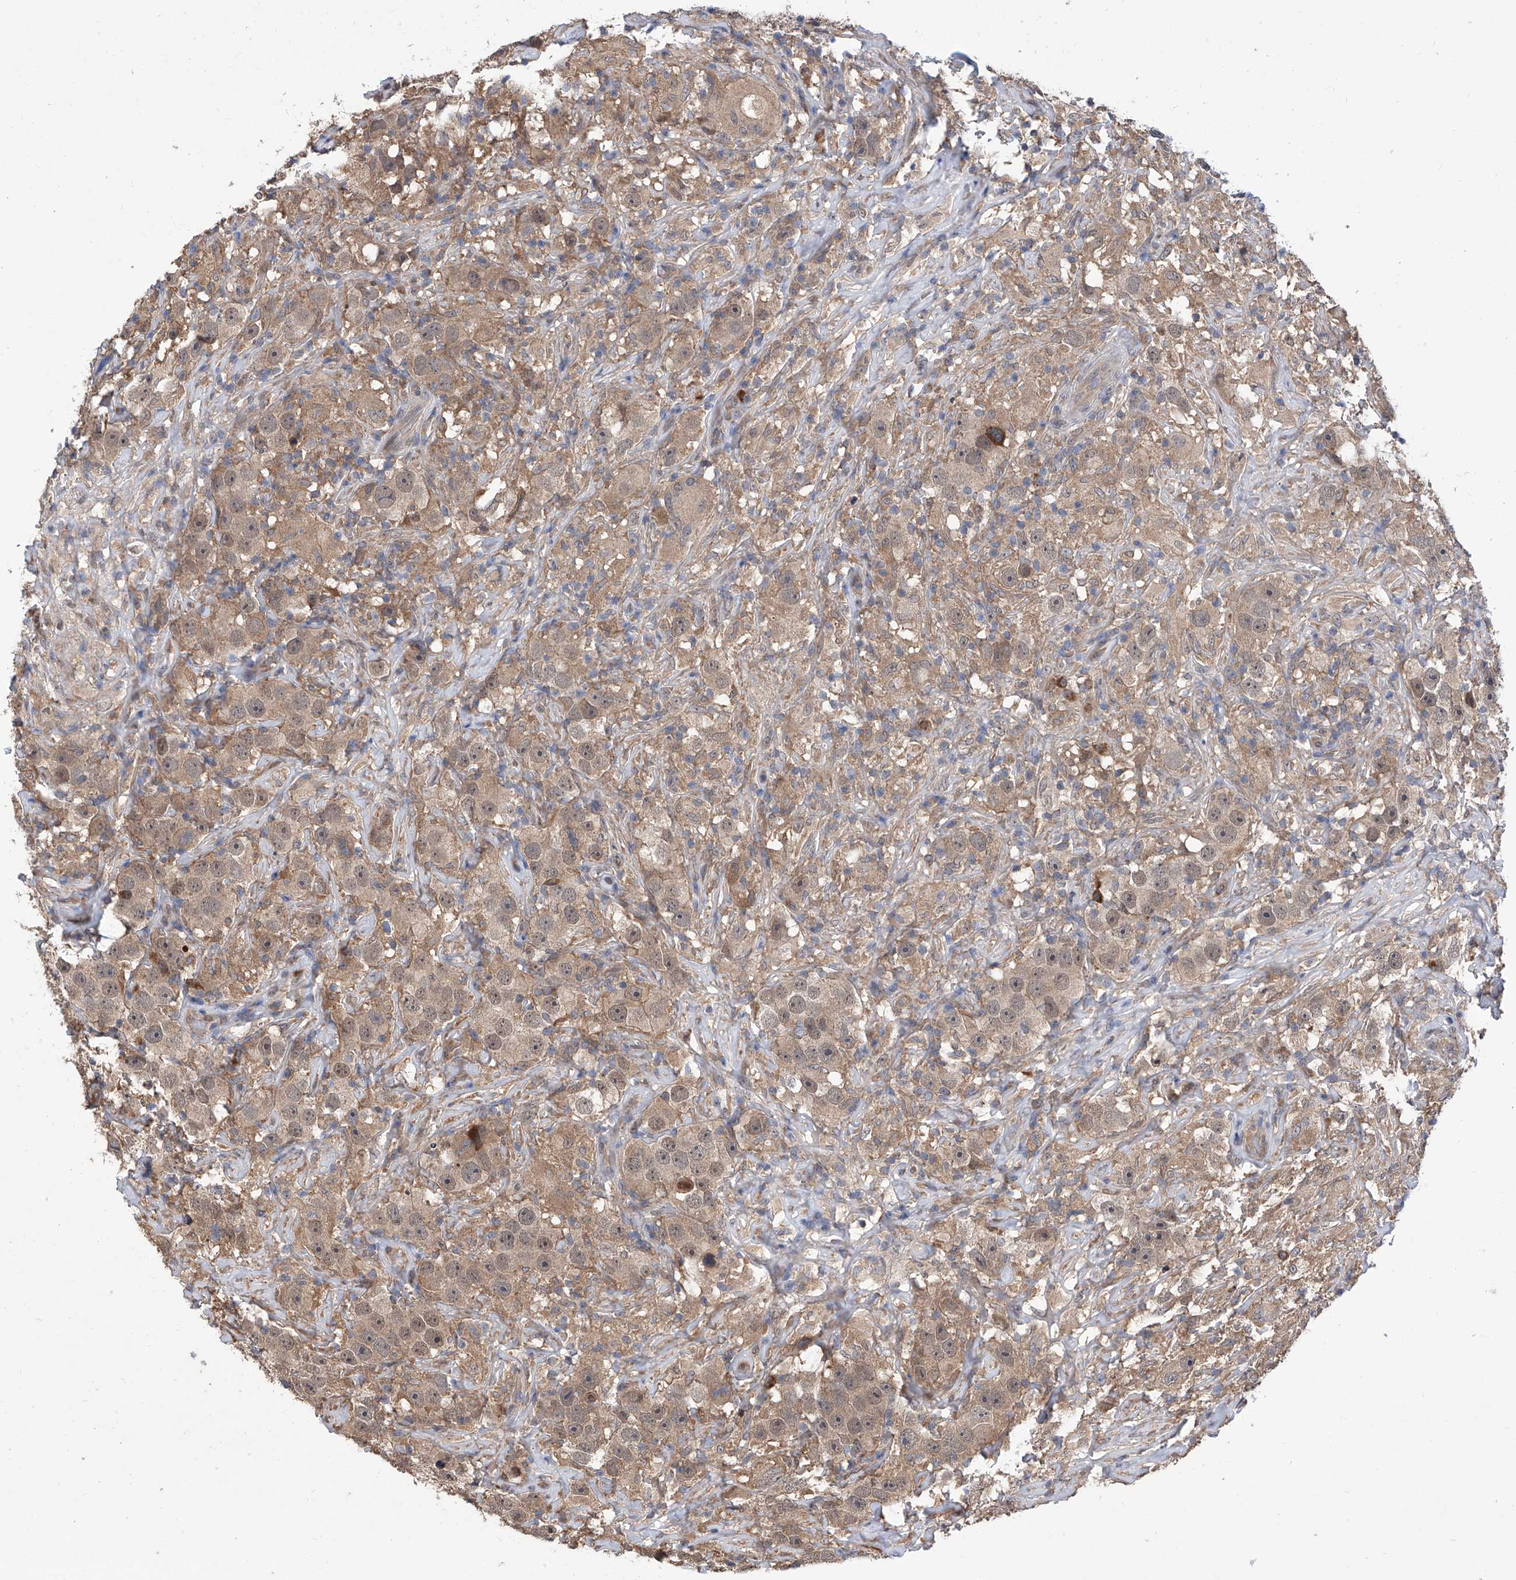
{"staining": {"intensity": "weak", "quantity": ">75%", "location": "cytoplasmic/membranous"}, "tissue": "testis cancer", "cell_type": "Tumor cells", "image_type": "cancer", "snomed": [{"axis": "morphology", "description": "Seminoma, NOS"}, {"axis": "topography", "description": "Testis"}], "caption": "Protein expression analysis of testis cancer reveals weak cytoplasmic/membranous expression in approximately >75% of tumor cells.", "gene": "USP45", "patient": {"sex": "male", "age": 49}}